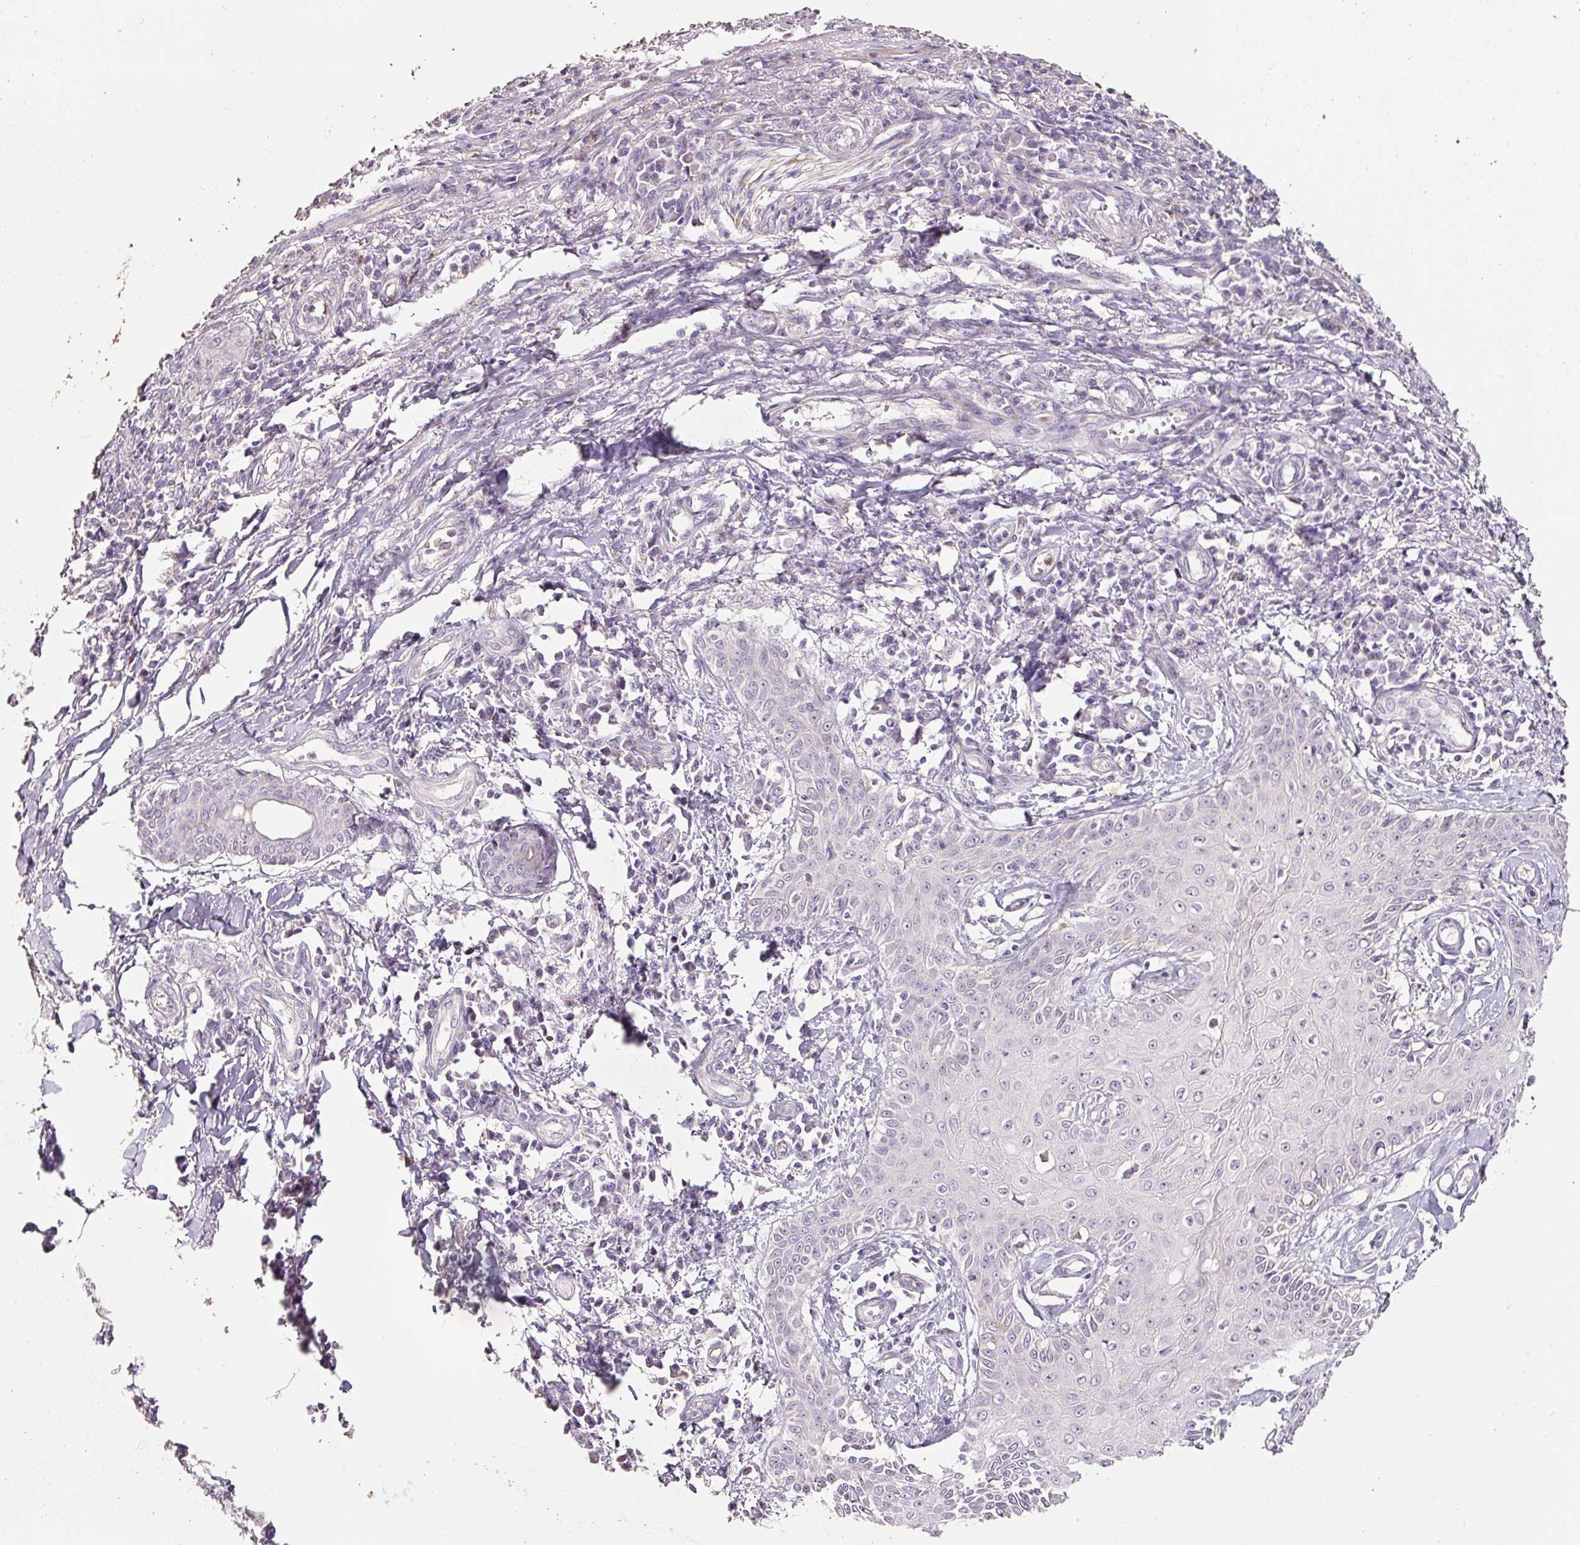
{"staining": {"intensity": "negative", "quantity": "none", "location": "none"}, "tissue": "skin cancer", "cell_type": "Tumor cells", "image_type": "cancer", "snomed": [{"axis": "morphology", "description": "Squamous cell carcinoma, NOS"}, {"axis": "topography", "description": "Skin"}], "caption": "Squamous cell carcinoma (skin) was stained to show a protein in brown. There is no significant expression in tumor cells.", "gene": "HPS4", "patient": {"sex": "male", "age": 70}}